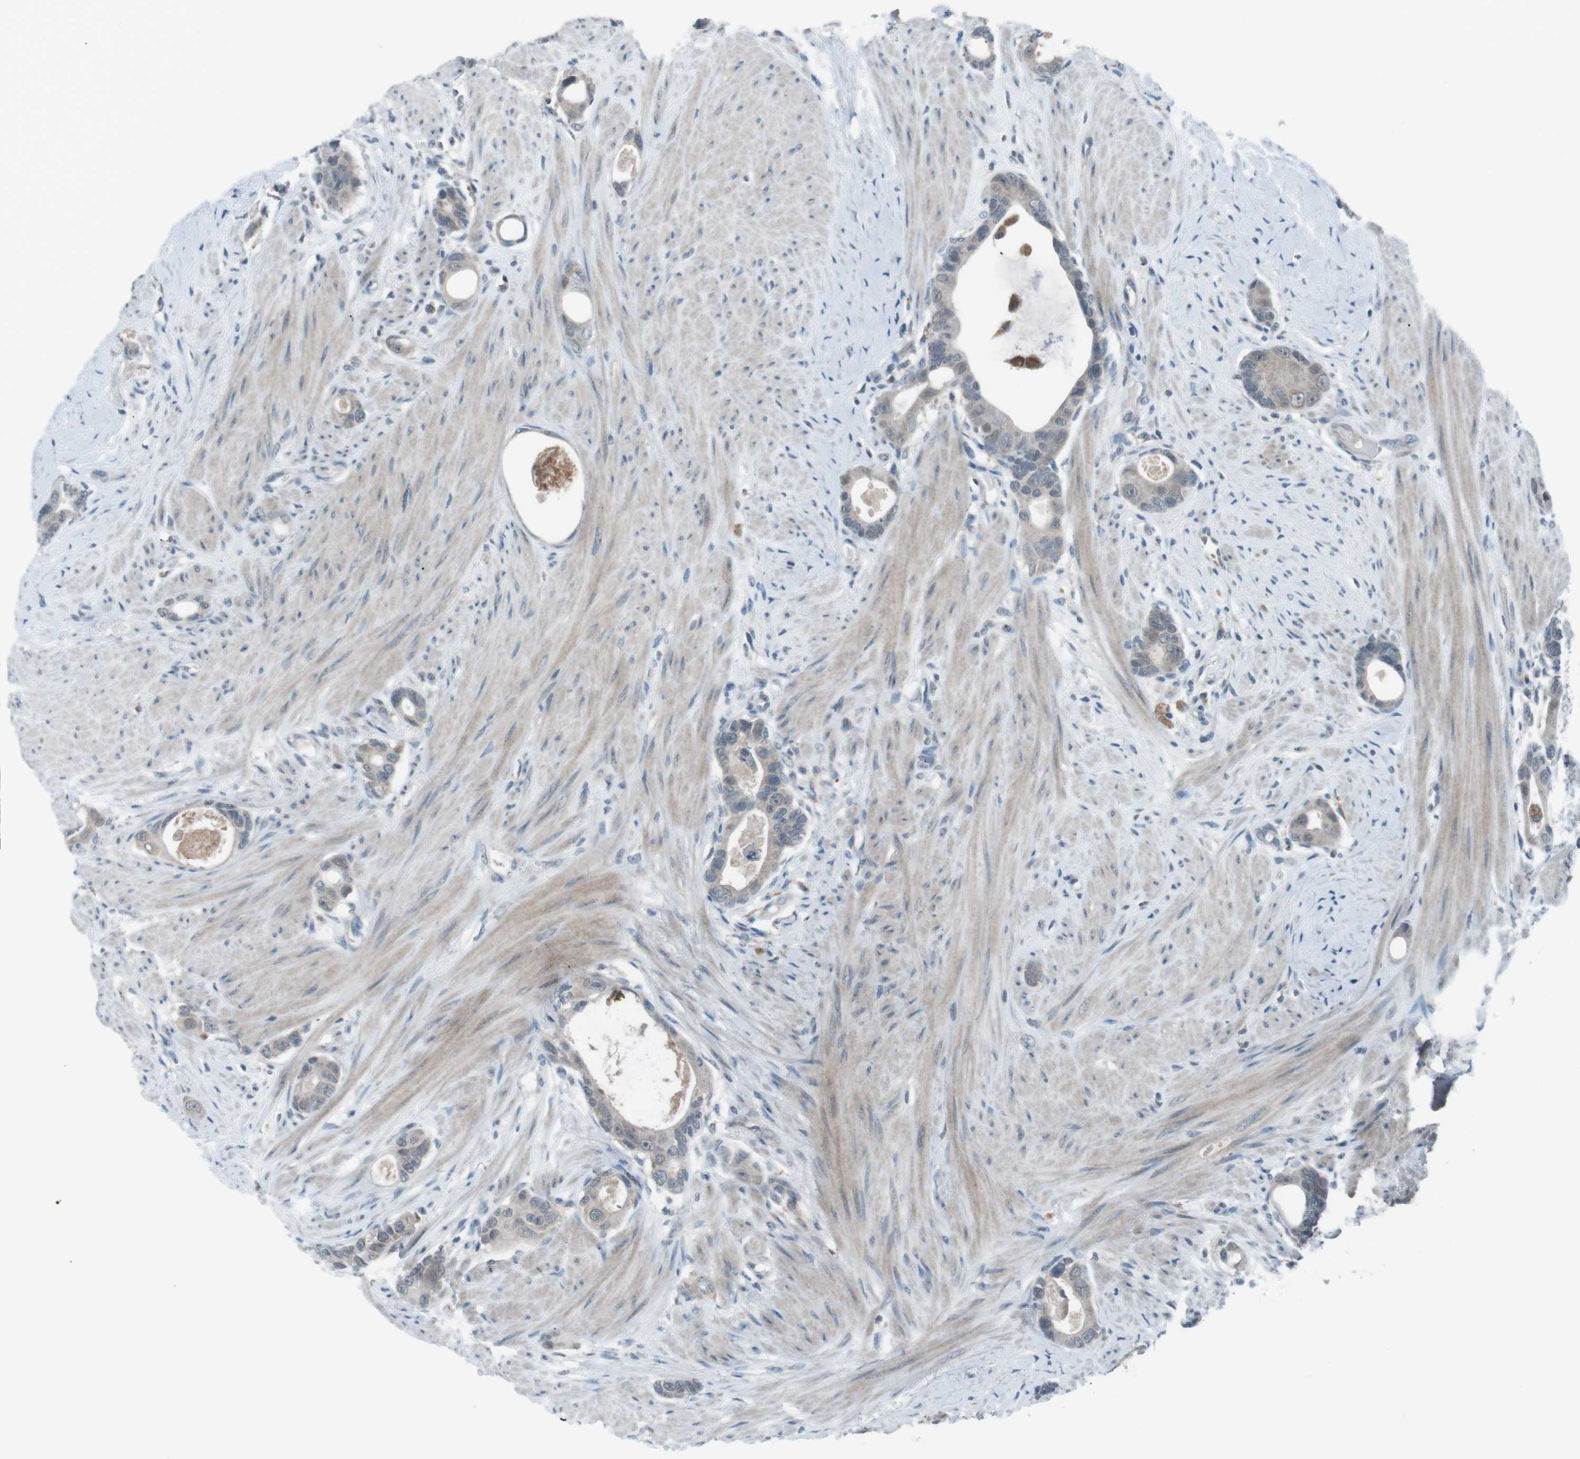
{"staining": {"intensity": "negative", "quantity": "none", "location": "none"}, "tissue": "colorectal cancer", "cell_type": "Tumor cells", "image_type": "cancer", "snomed": [{"axis": "morphology", "description": "Adenocarcinoma, NOS"}, {"axis": "topography", "description": "Rectum"}], "caption": "Immunohistochemical staining of human adenocarcinoma (colorectal) shows no significant positivity in tumor cells.", "gene": "FCRLA", "patient": {"sex": "male", "age": 51}}